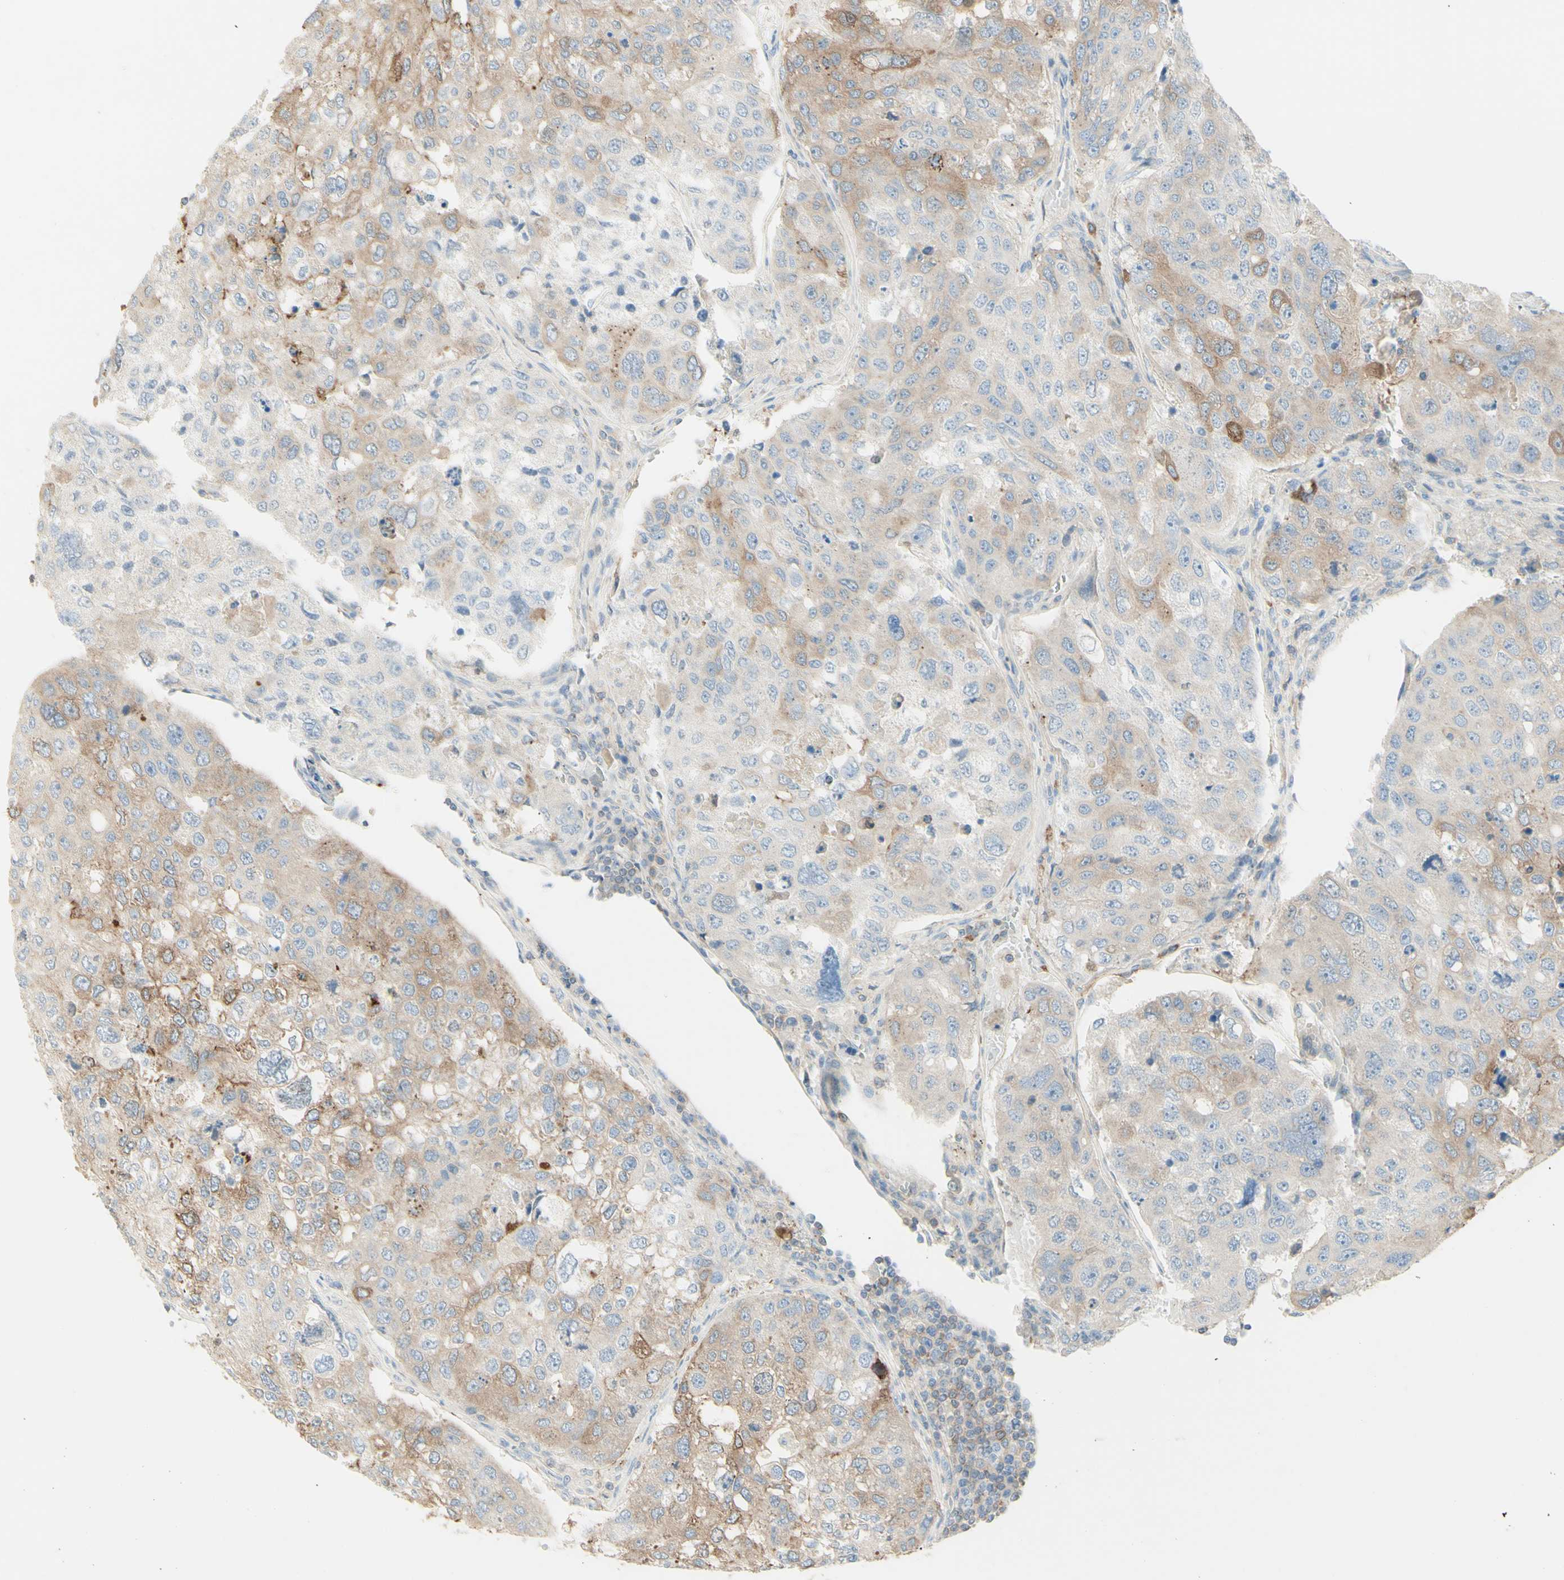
{"staining": {"intensity": "moderate", "quantity": "25%-75%", "location": "cytoplasmic/membranous"}, "tissue": "urothelial cancer", "cell_type": "Tumor cells", "image_type": "cancer", "snomed": [{"axis": "morphology", "description": "Urothelial carcinoma, High grade"}, {"axis": "topography", "description": "Lymph node"}, {"axis": "topography", "description": "Urinary bladder"}], "caption": "Urothelial cancer tissue demonstrates moderate cytoplasmic/membranous expression in about 25%-75% of tumor cells, visualized by immunohistochemistry.", "gene": "MTM1", "patient": {"sex": "male", "age": 51}}